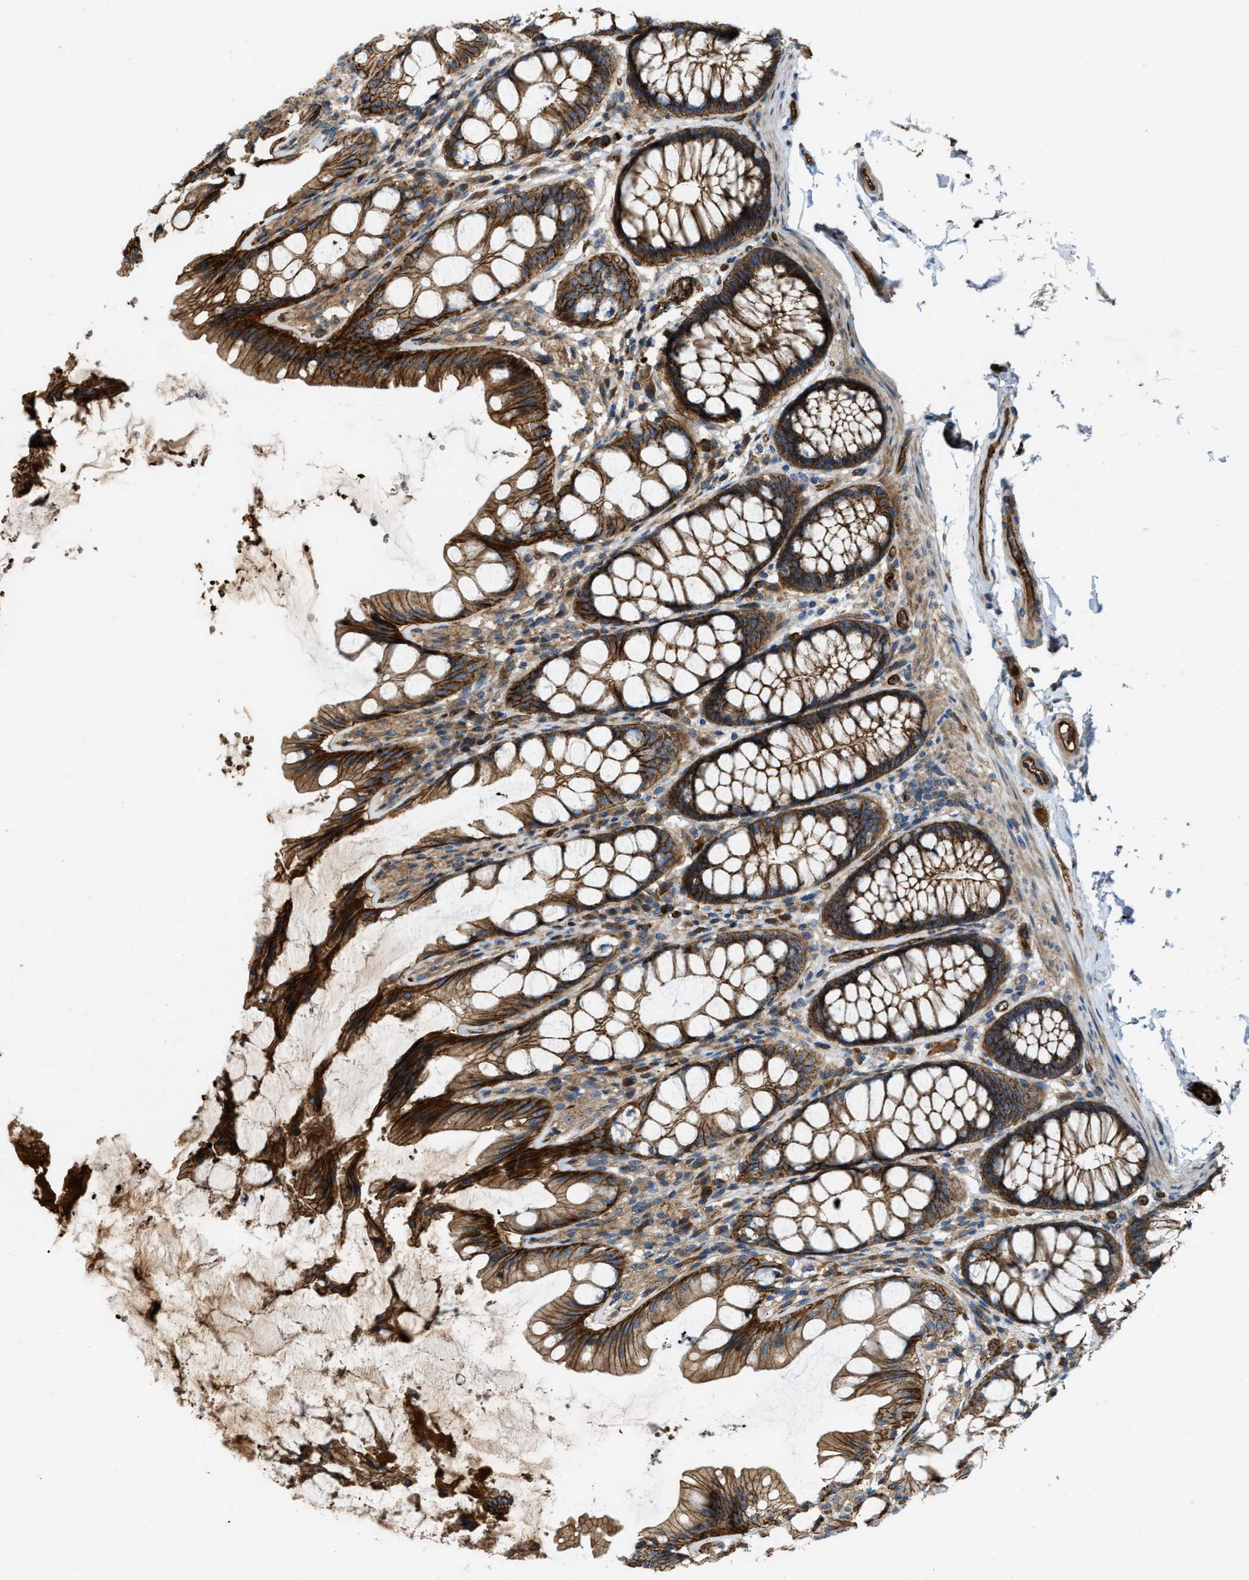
{"staining": {"intensity": "strong", "quantity": ">75%", "location": "cytoplasmic/membranous"}, "tissue": "colon", "cell_type": "Endothelial cells", "image_type": "normal", "snomed": [{"axis": "morphology", "description": "Normal tissue, NOS"}, {"axis": "topography", "description": "Colon"}], "caption": "DAB immunohistochemical staining of normal human colon shows strong cytoplasmic/membranous protein staining in about >75% of endothelial cells.", "gene": "ERC1", "patient": {"sex": "male", "age": 47}}